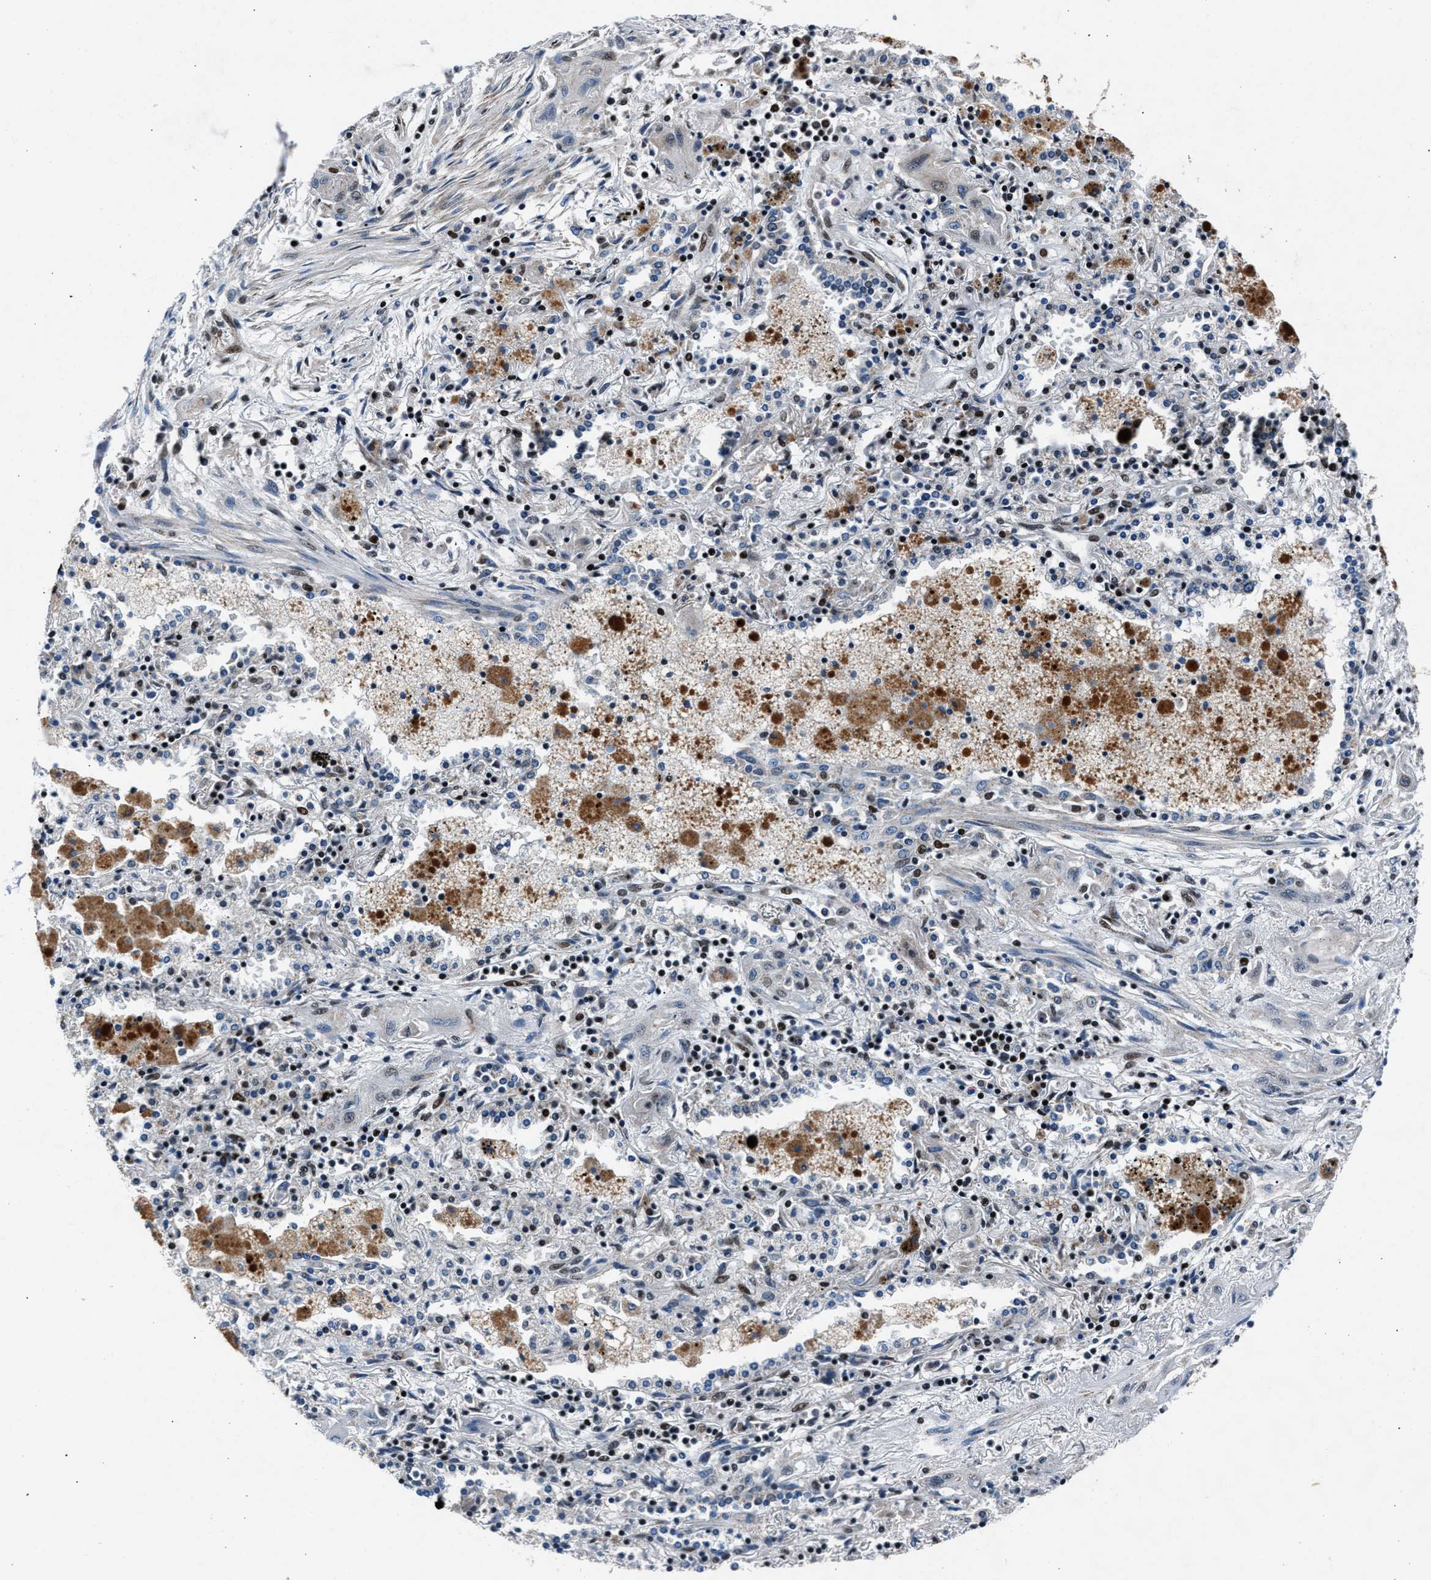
{"staining": {"intensity": "weak", "quantity": "<25%", "location": "nuclear"}, "tissue": "lung cancer", "cell_type": "Tumor cells", "image_type": "cancer", "snomed": [{"axis": "morphology", "description": "Squamous cell carcinoma, NOS"}, {"axis": "topography", "description": "Lung"}], "caption": "IHC image of neoplastic tissue: lung cancer stained with DAB (3,3'-diaminobenzidine) exhibits no significant protein positivity in tumor cells.", "gene": "PRRC2B", "patient": {"sex": "female", "age": 47}}